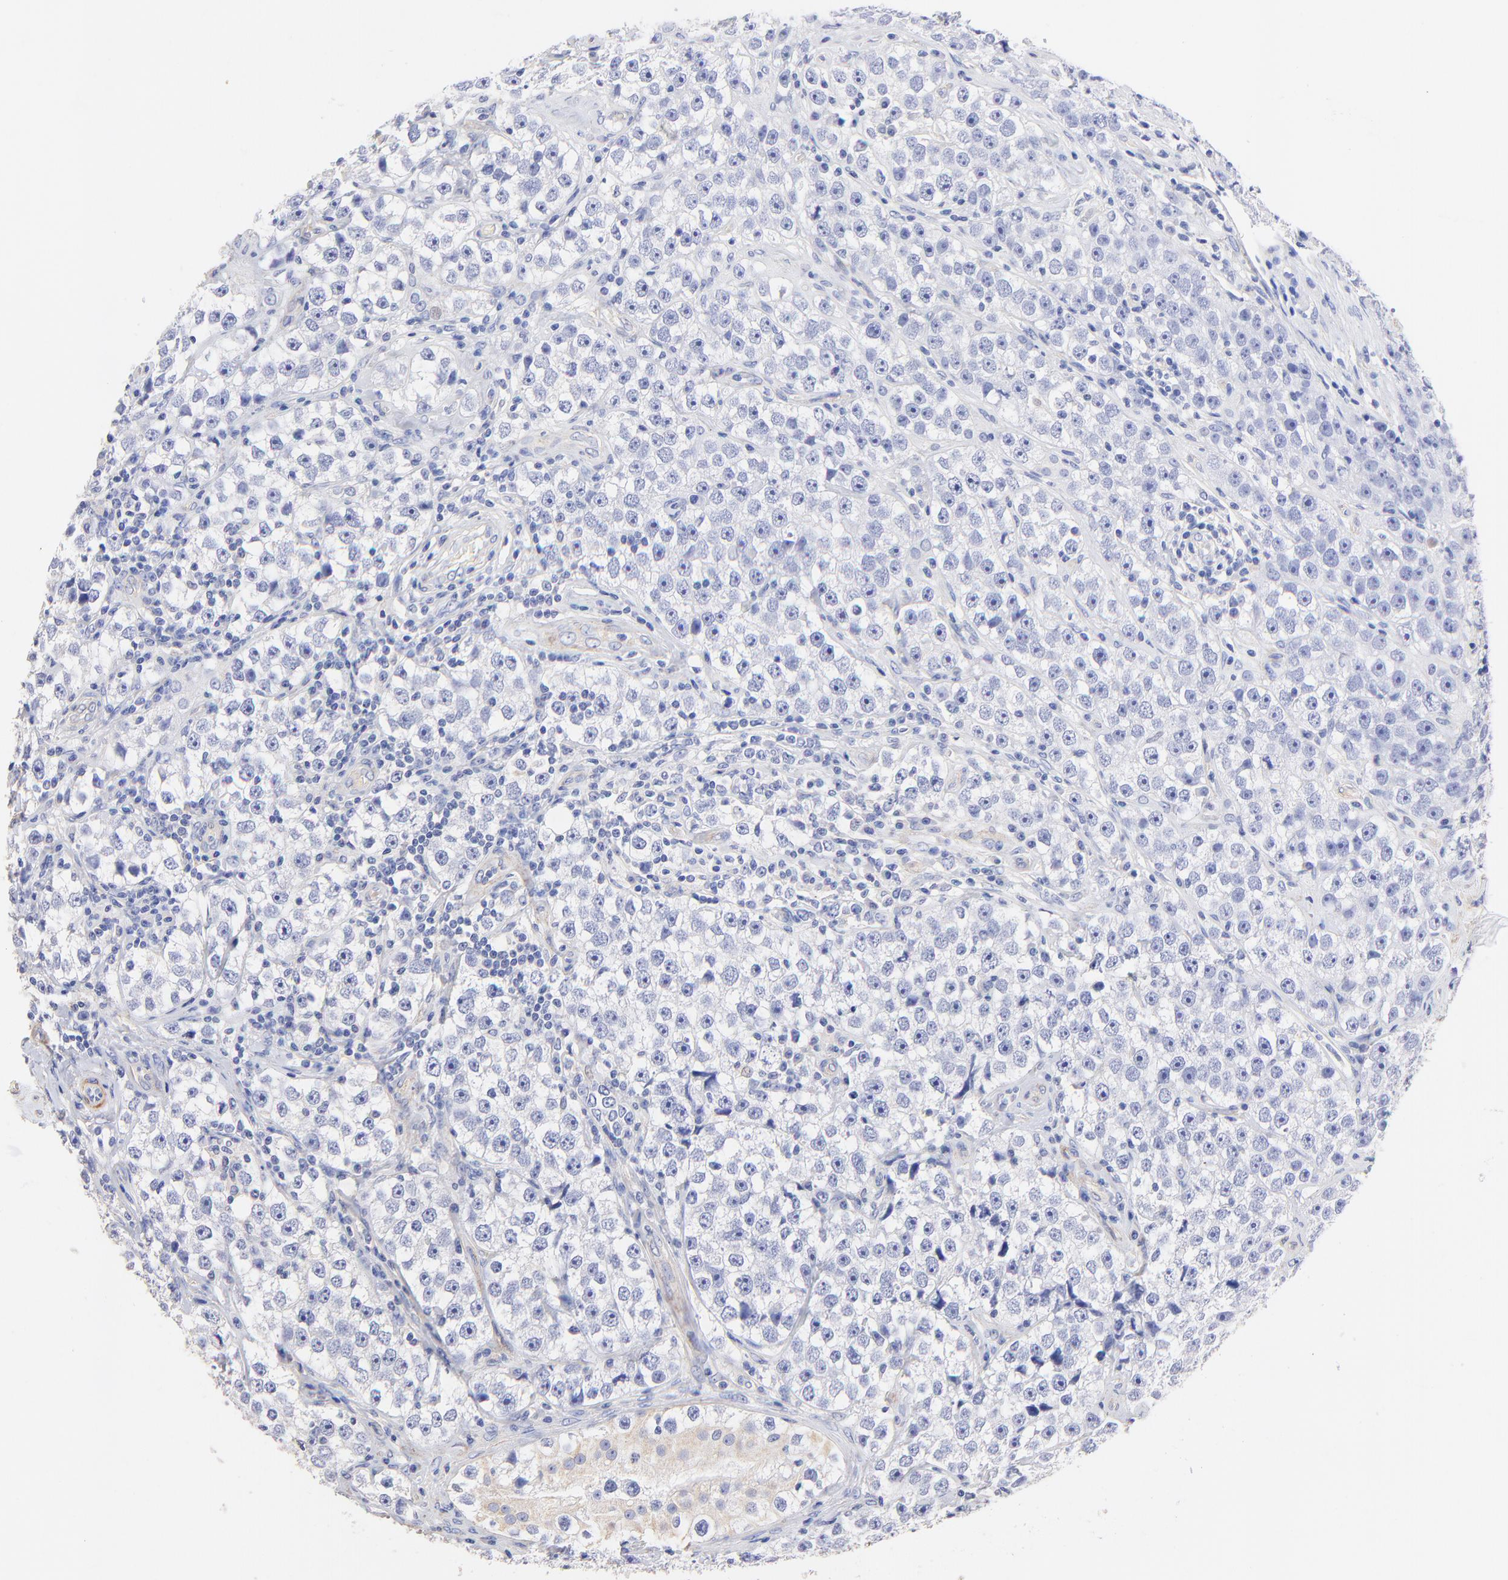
{"staining": {"intensity": "negative", "quantity": "none", "location": "none"}, "tissue": "testis cancer", "cell_type": "Tumor cells", "image_type": "cancer", "snomed": [{"axis": "morphology", "description": "Seminoma, NOS"}, {"axis": "topography", "description": "Testis"}], "caption": "Tumor cells show no significant protein expression in testis cancer (seminoma).", "gene": "ACTRT1", "patient": {"sex": "male", "age": 32}}